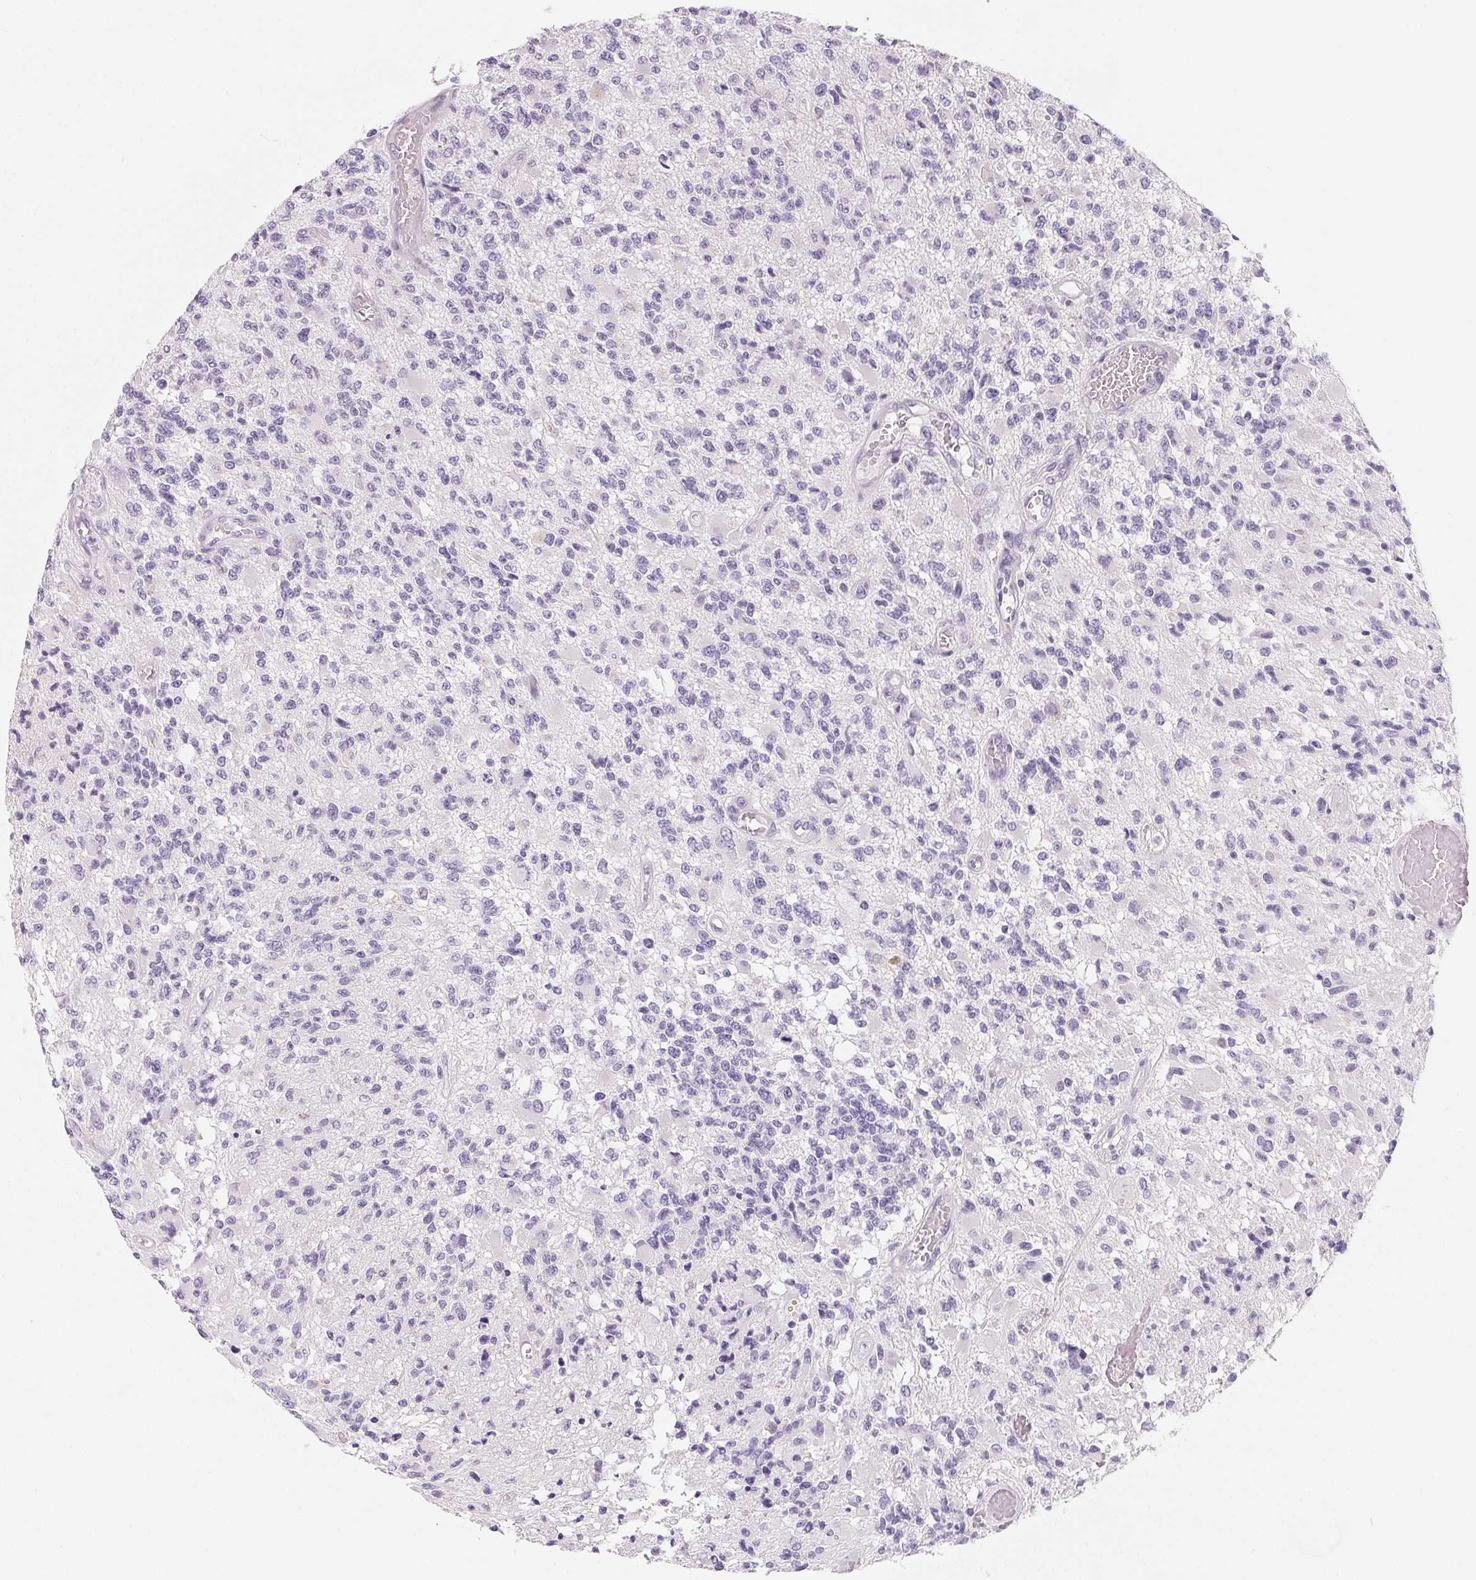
{"staining": {"intensity": "negative", "quantity": "none", "location": "none"}, "tissue": "glioma", "cell_type": "Tumor cells", "image_type": "cancer", "snomed": [{"axis": "morphology", "description": "Glioma, malignant, High grade"}, {"axis": "topography", "description": "Brain"}], "caption": "Glioma was stained to show a protein in brown. There is no significant staining in tumor cells.", "gene": "SPACA5B", "patient": {"sex": "female", "age": 63}}